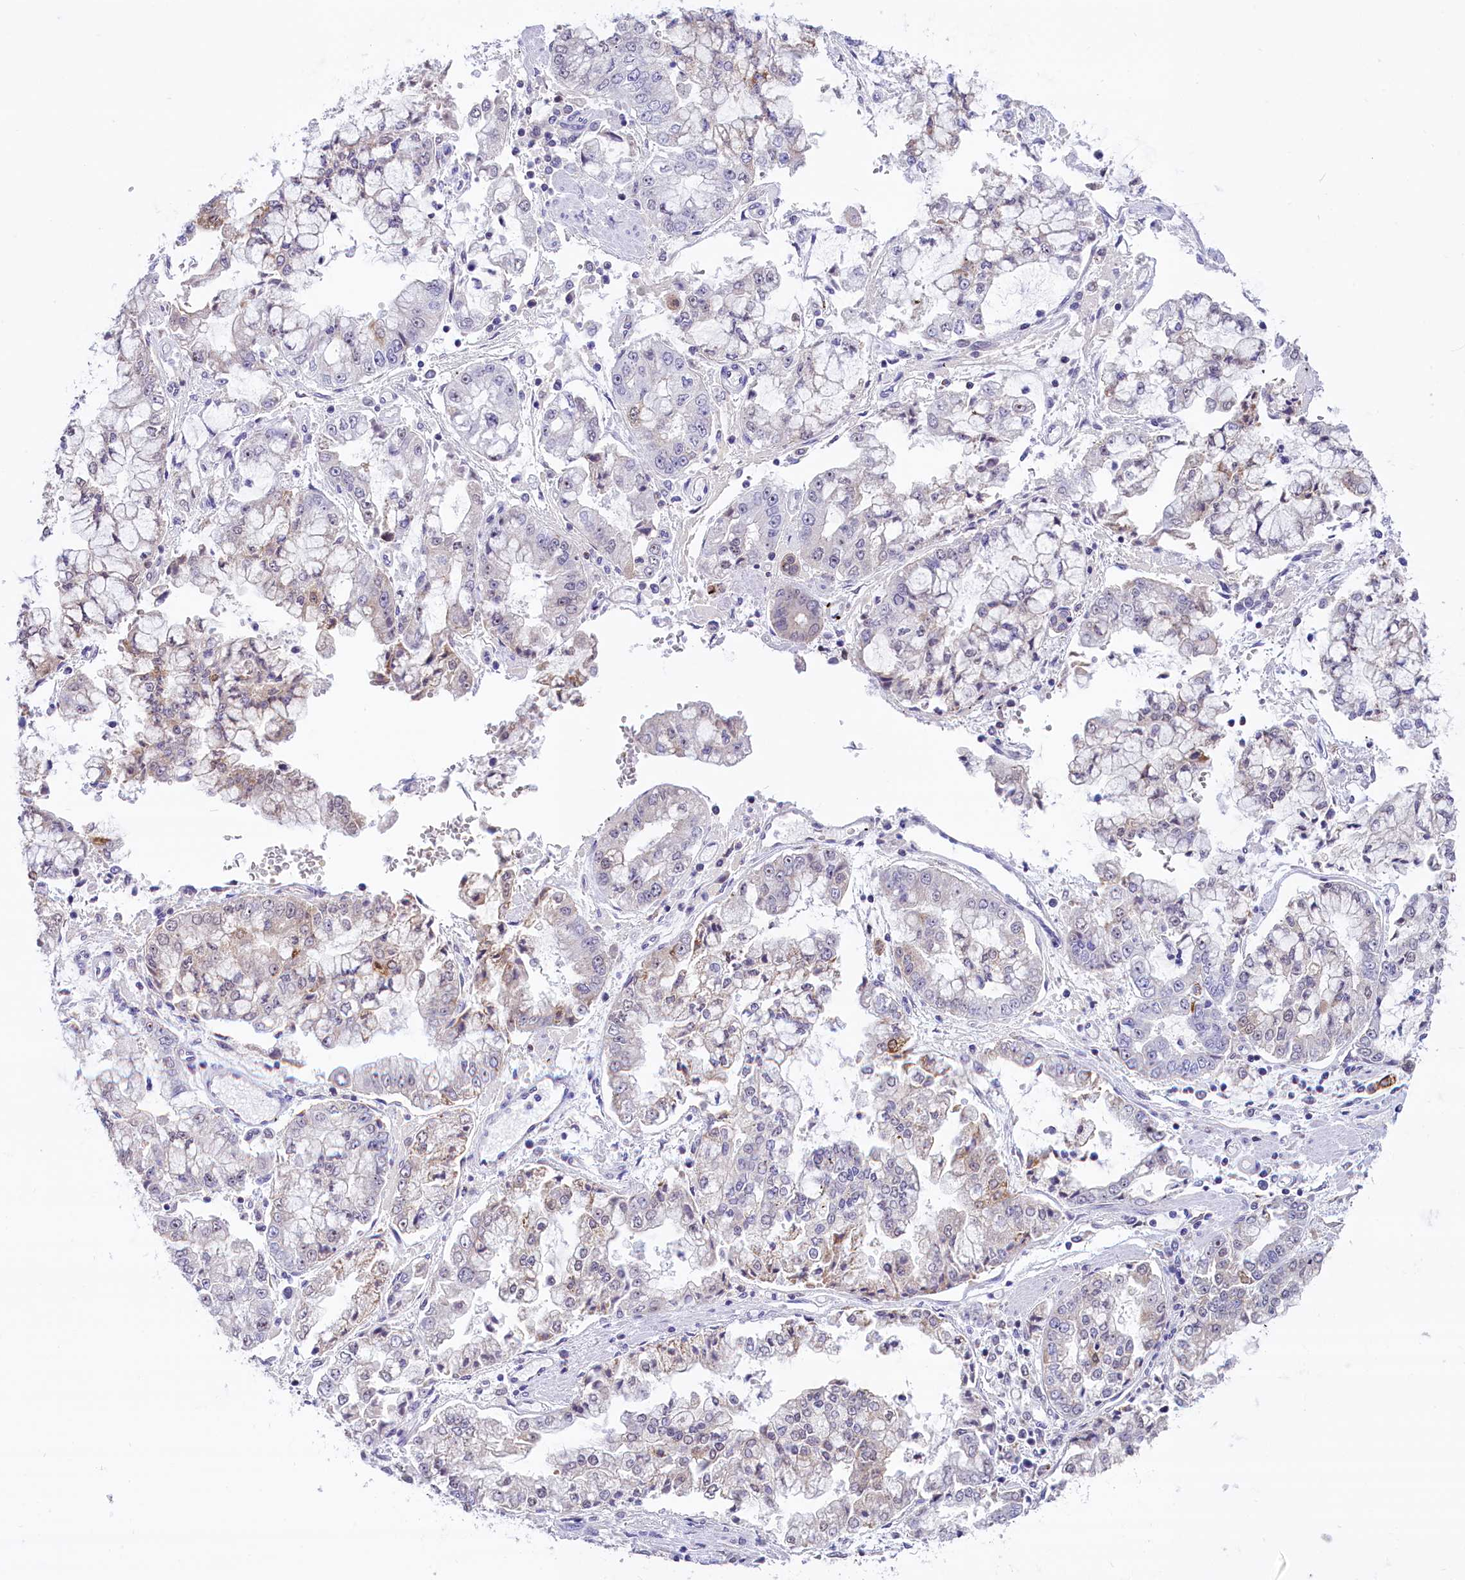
{"staining": {"intensity": "weak", "quantity": "<25%", "location": "cytoplasmic/membranous"}, "tissue": "stomach cancer", "cell_type": "Tumor cells", "image_type": "cancer", "snomed": [{"axis": "morphology", "description": "Adenocarcinoma, NOS"}, {"axis": "topography", "description": "Stomach"}], "caption": "The histopathology image reveals no staining of tumor cells in stomach adenocarcinoma.", "gene": "ABAT", "patient": {"sex": "male", "age": 76}}